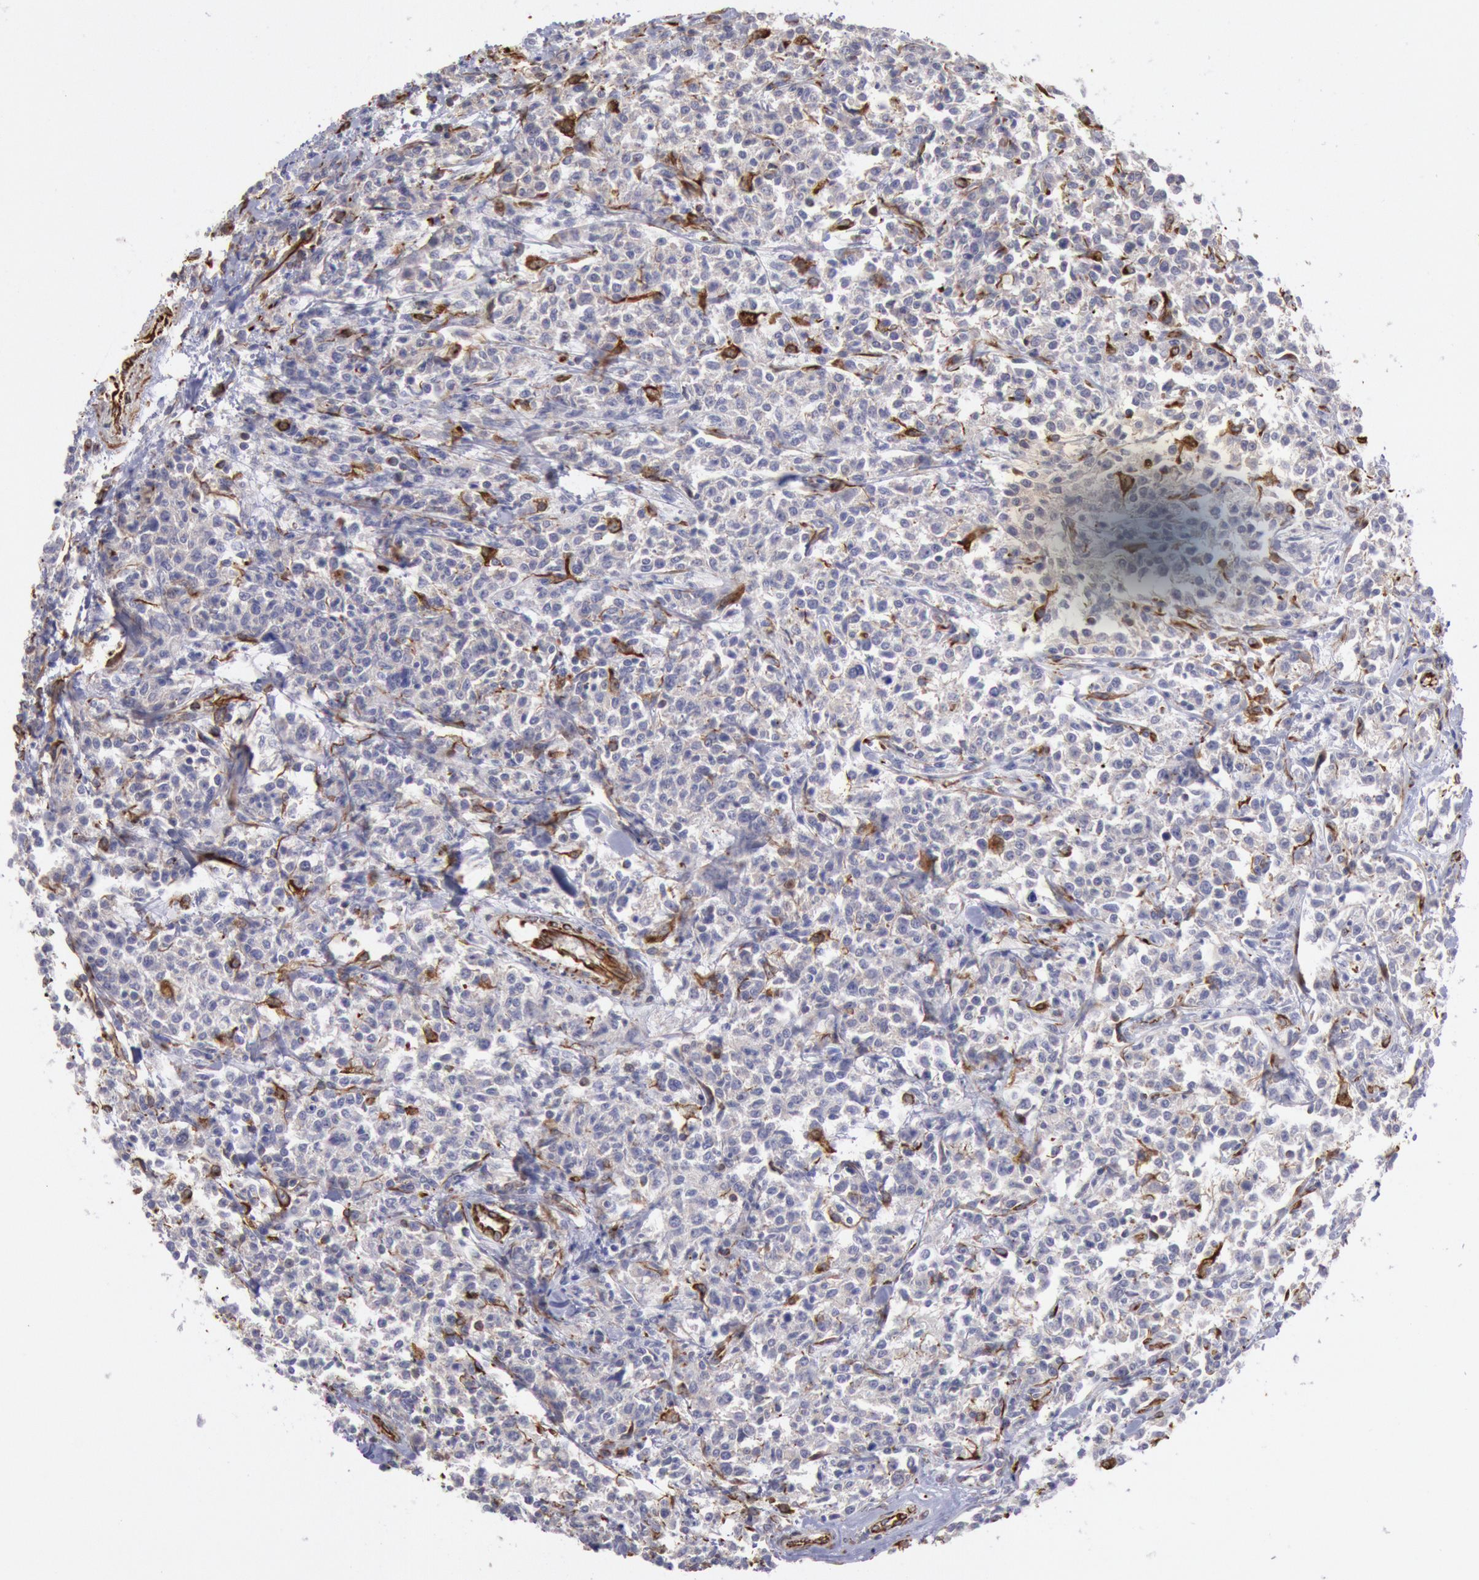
{"staining": {"intensity": "negative", "quantity": "none", "location": "none"}, "tissue": "lymphoma", "cell_type": "Tumor cells", "image_type": "cancer", "snomed": [{"axis": "morphology", "description": "Malignant lymphoma, non-Hodgkin's type, Low grade"}, {"axis": "topography", "description": "Small intestine"}], "caption": "High power microscopy image of an IHC image of lymphoma, revealing no significant expression in tumor cells.", "gene": "RNF139", "patient": {"sex": "female", "age": 59}}